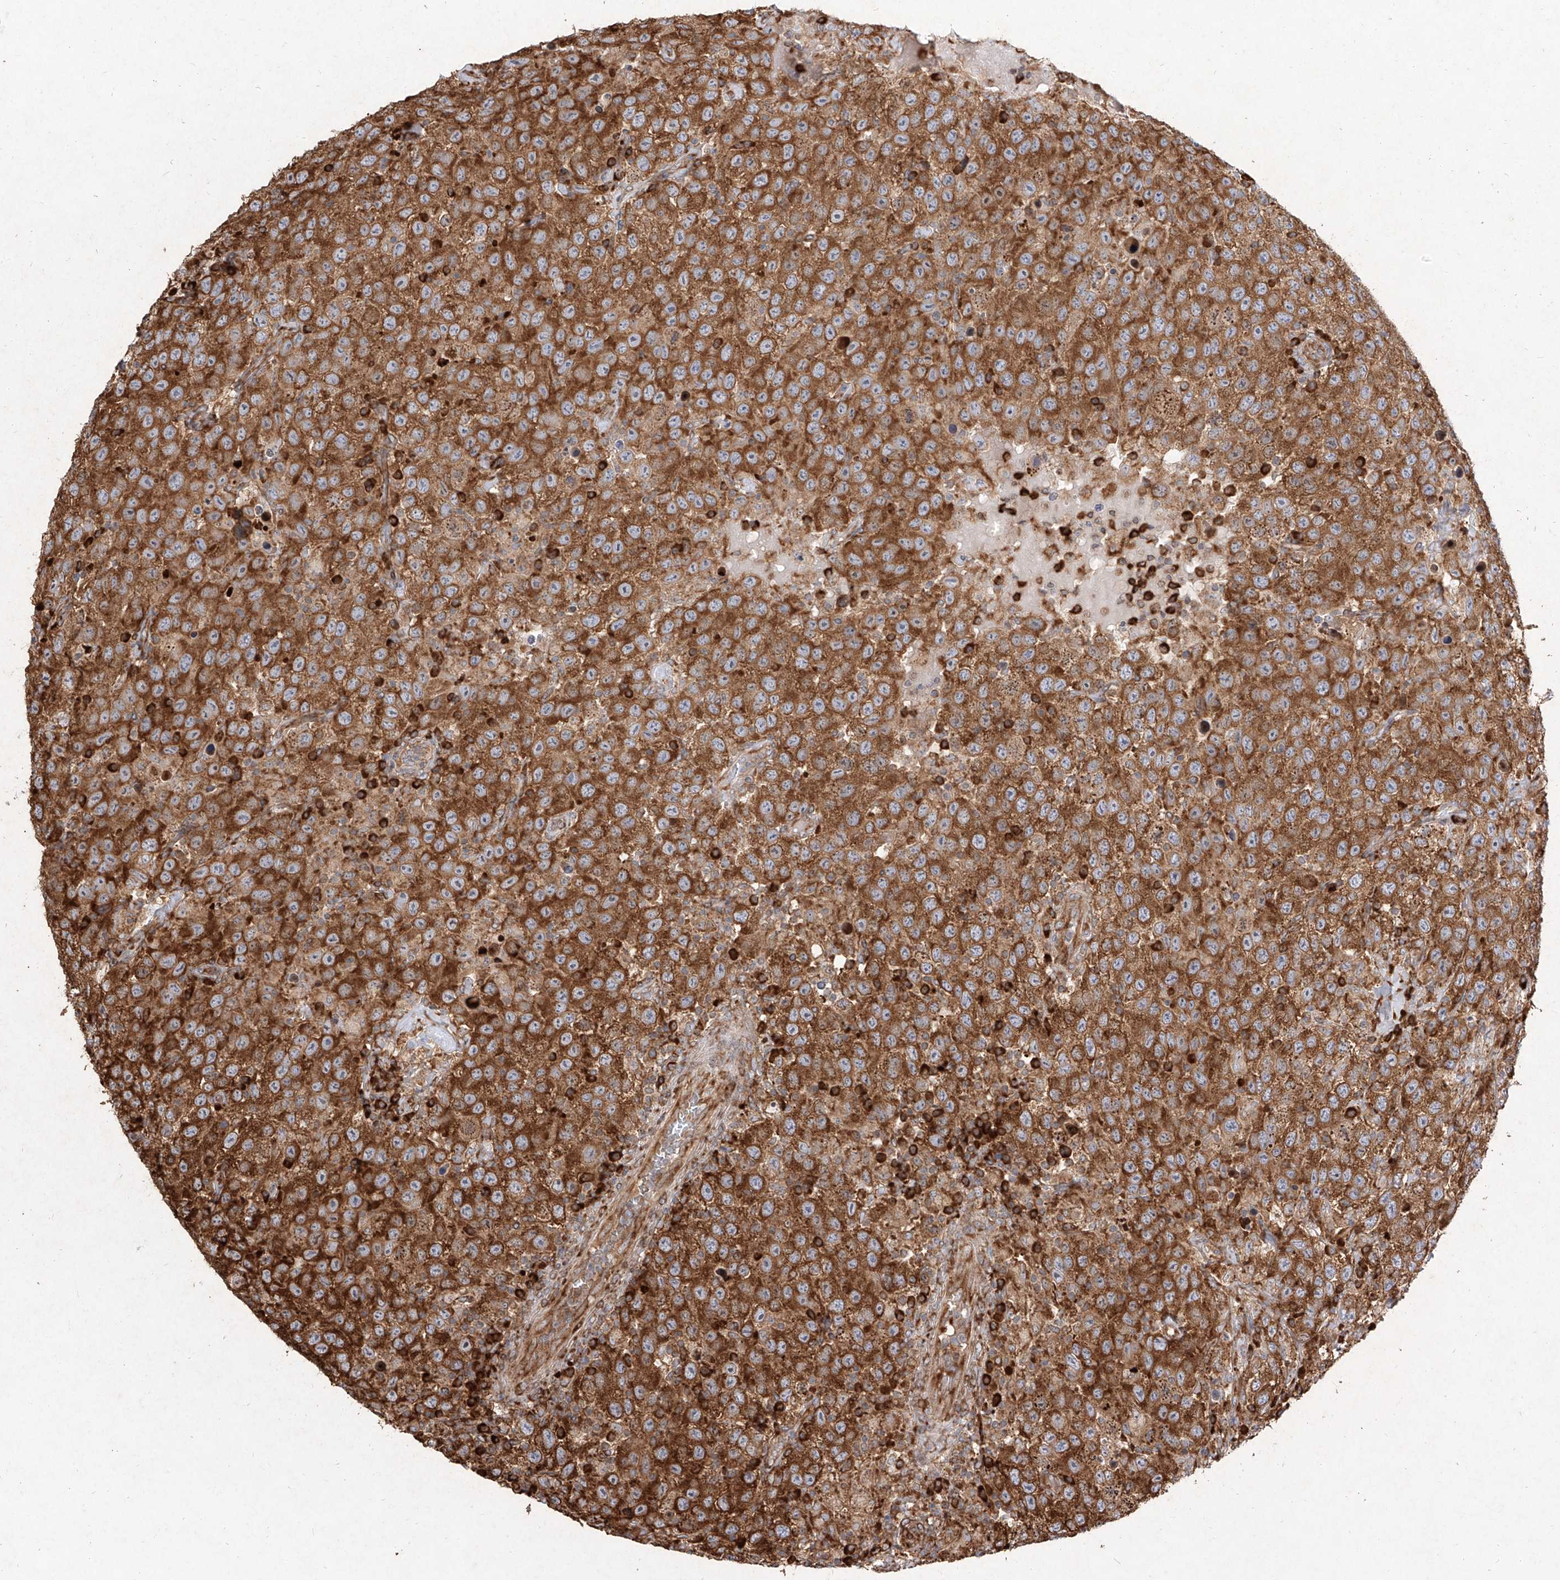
{"staining": {"intensity": "strong", "quantity": ">75%", "location": "cytoplasmic/membranous"}, "tissue": "testis cancer", "cell_type": "Tumor cells", "image_type": "cancer", "snomed": [{"axis": "morphology", "description": "Seminoma, NOS"}, {"axis": "topography", "description": "Testis"}], "caption": "Testis seminoma stained with a brown dye exhibits strong cytoplasmic/membranous positive expression in approximately >75% of tumor cells.", "gene": "RPS25", "patient": {"sex": "male", "age": 41}}